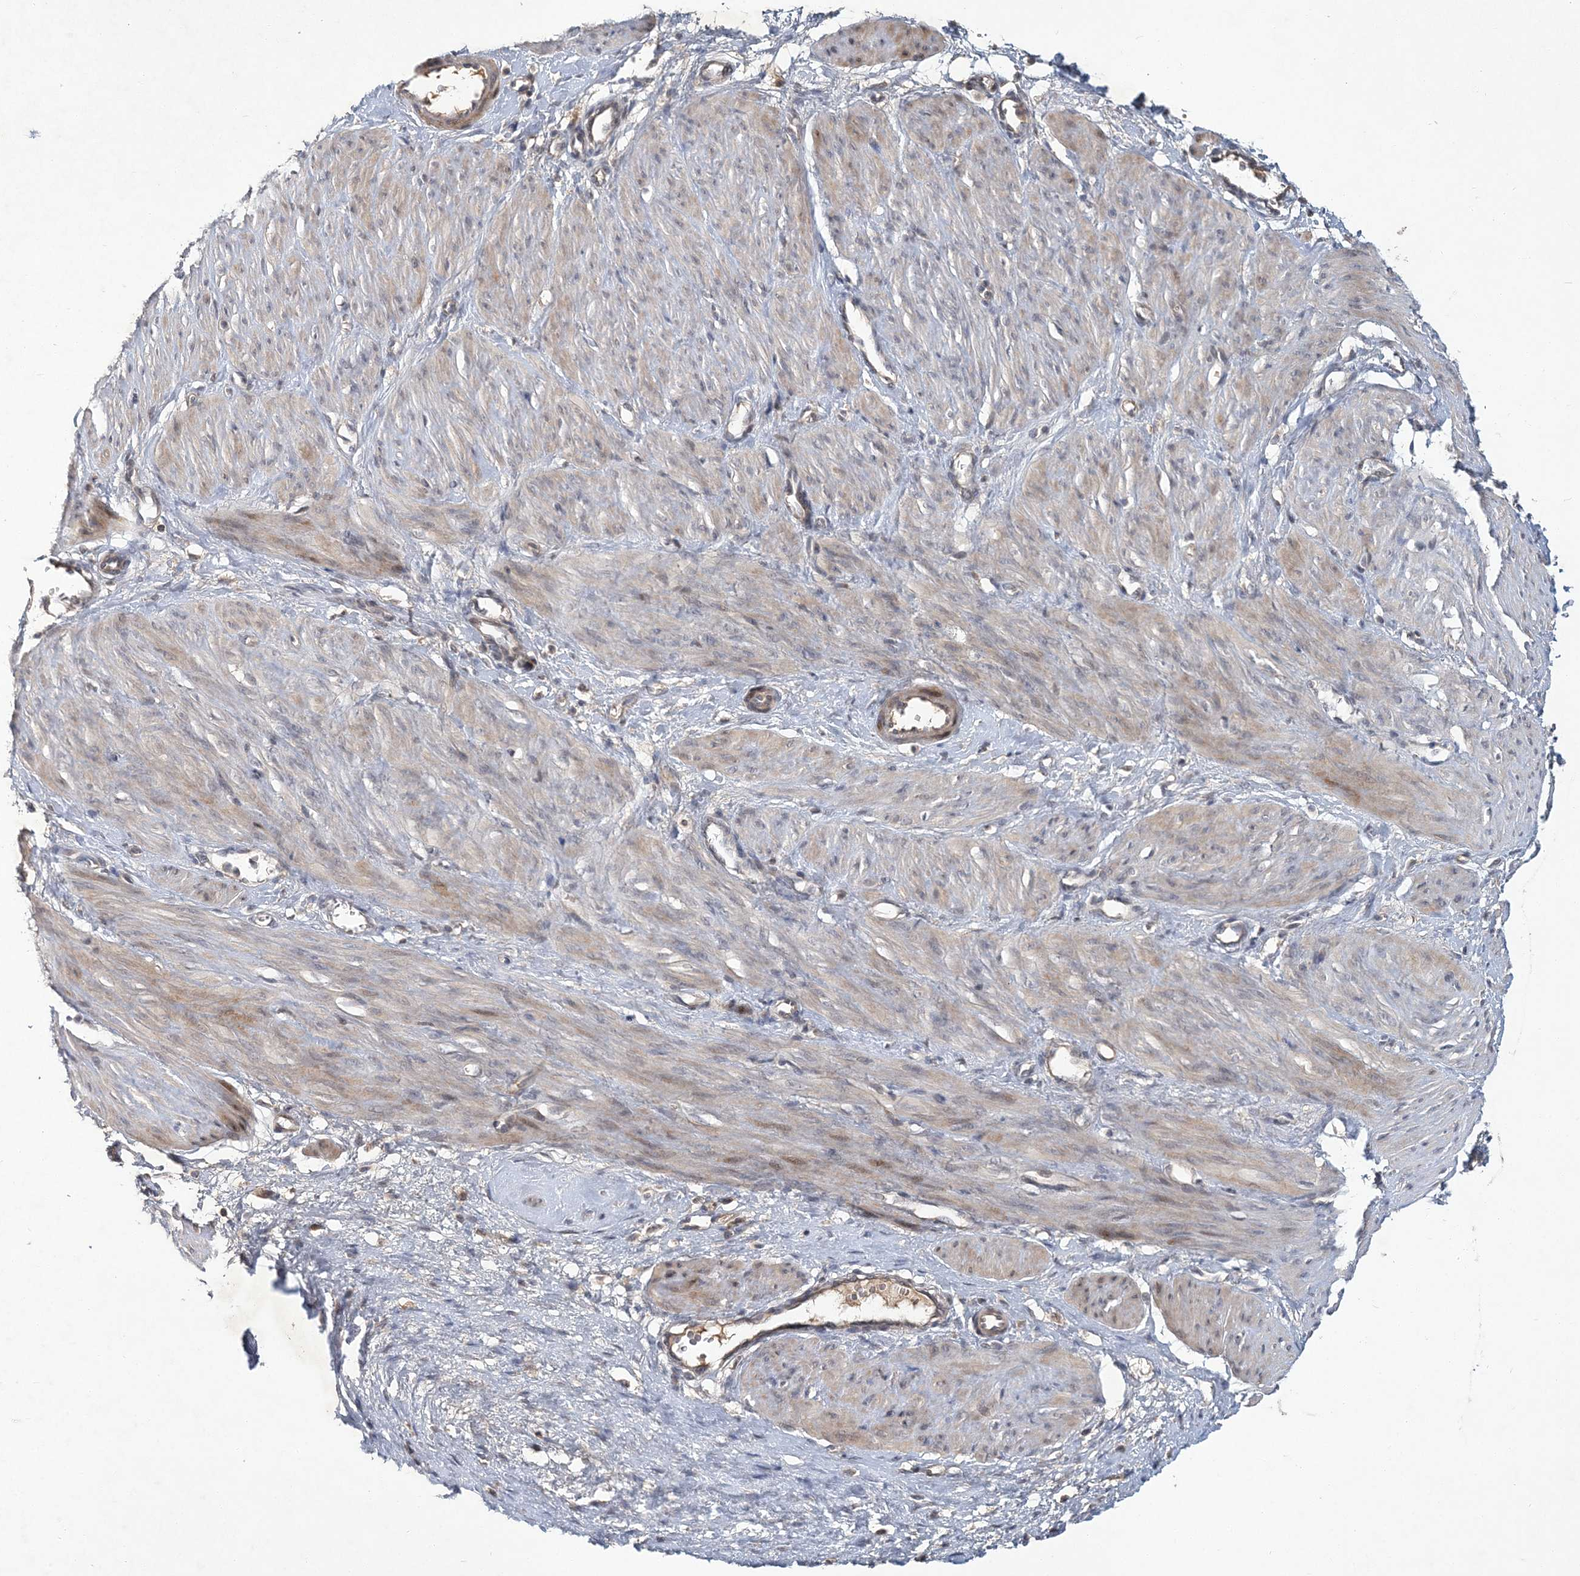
{"staining": {"intensity": "weak", "quantity": "25%-75%", "location": "cytoplasmic/membranous"}, "tissue": "smooth muscle", "cell_type": "Smooth muscle cells", "image_type": "normal", "snomed": [{"axis": "morphology", "description": "Normal tissue, NOS"}, {"axis": "topography", "description": "Endometrium"}], "caption": "Normal smooth muscle was stained to show a protein in brown. There is low levels of weak cytoplasmic/membranous positivity in about 25%-75% of smooth muscle cells.", "gene": "RNF25", "patient": {"sex": "female", "age": 33}}